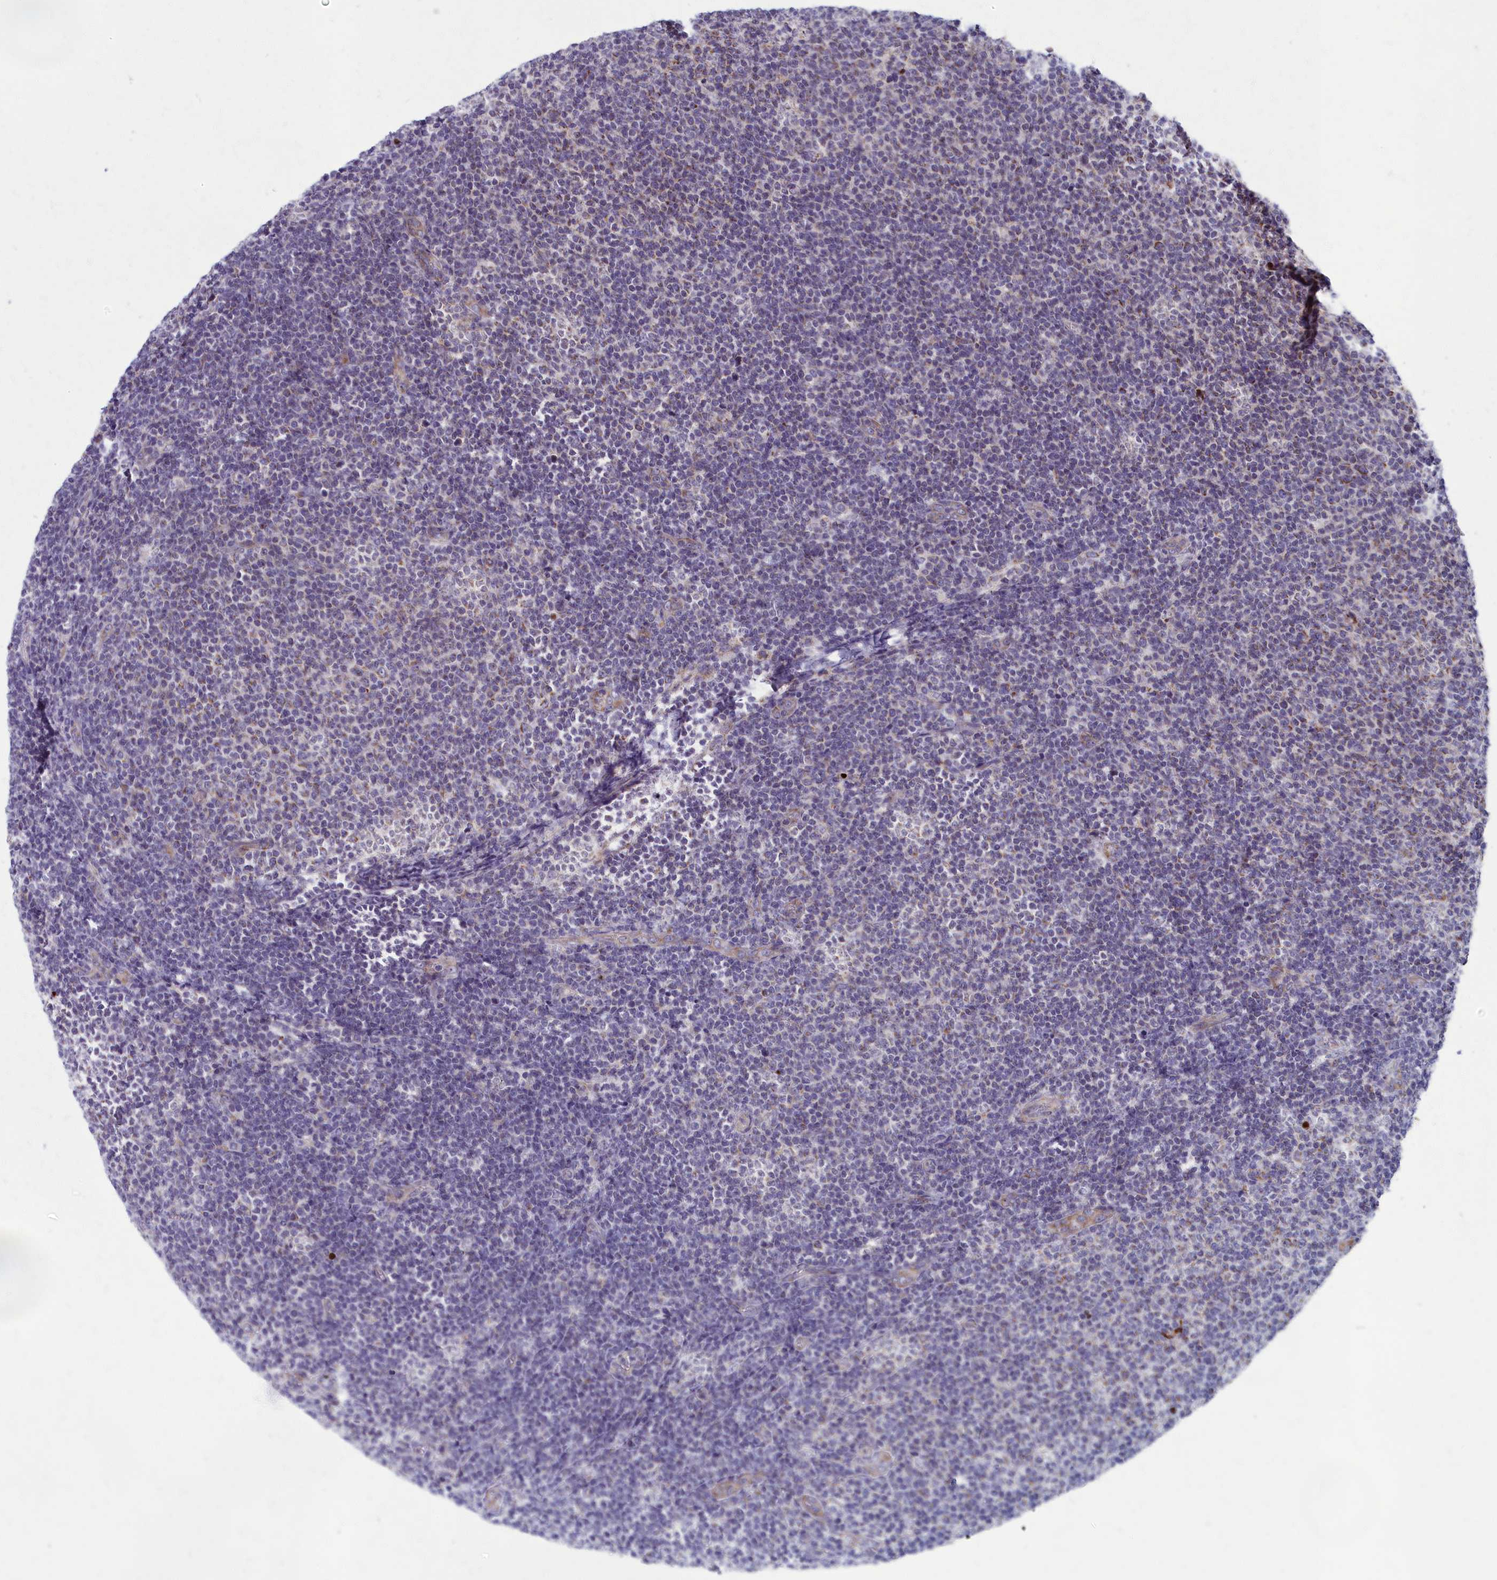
{"staining": {"intensity": "negative", "quantity": "none", "location": "none"}, "tissue": "lymphoma", "cell_type": "Tumor cells", "image_type": "cancer", "snomed": [{"axis": "morphology", "description": "Malignant lymphoma, non-Hodgkin's type, Low grade"}, {"axis": "topography", "description": "Lymph node"}], "caption": "Tumor cells show no significant expression in malignant lymphoma, non-Hodgkin's type (low-grade).", "gene": "MRPS25", "patient": {"sex": "male", "age": 66}}